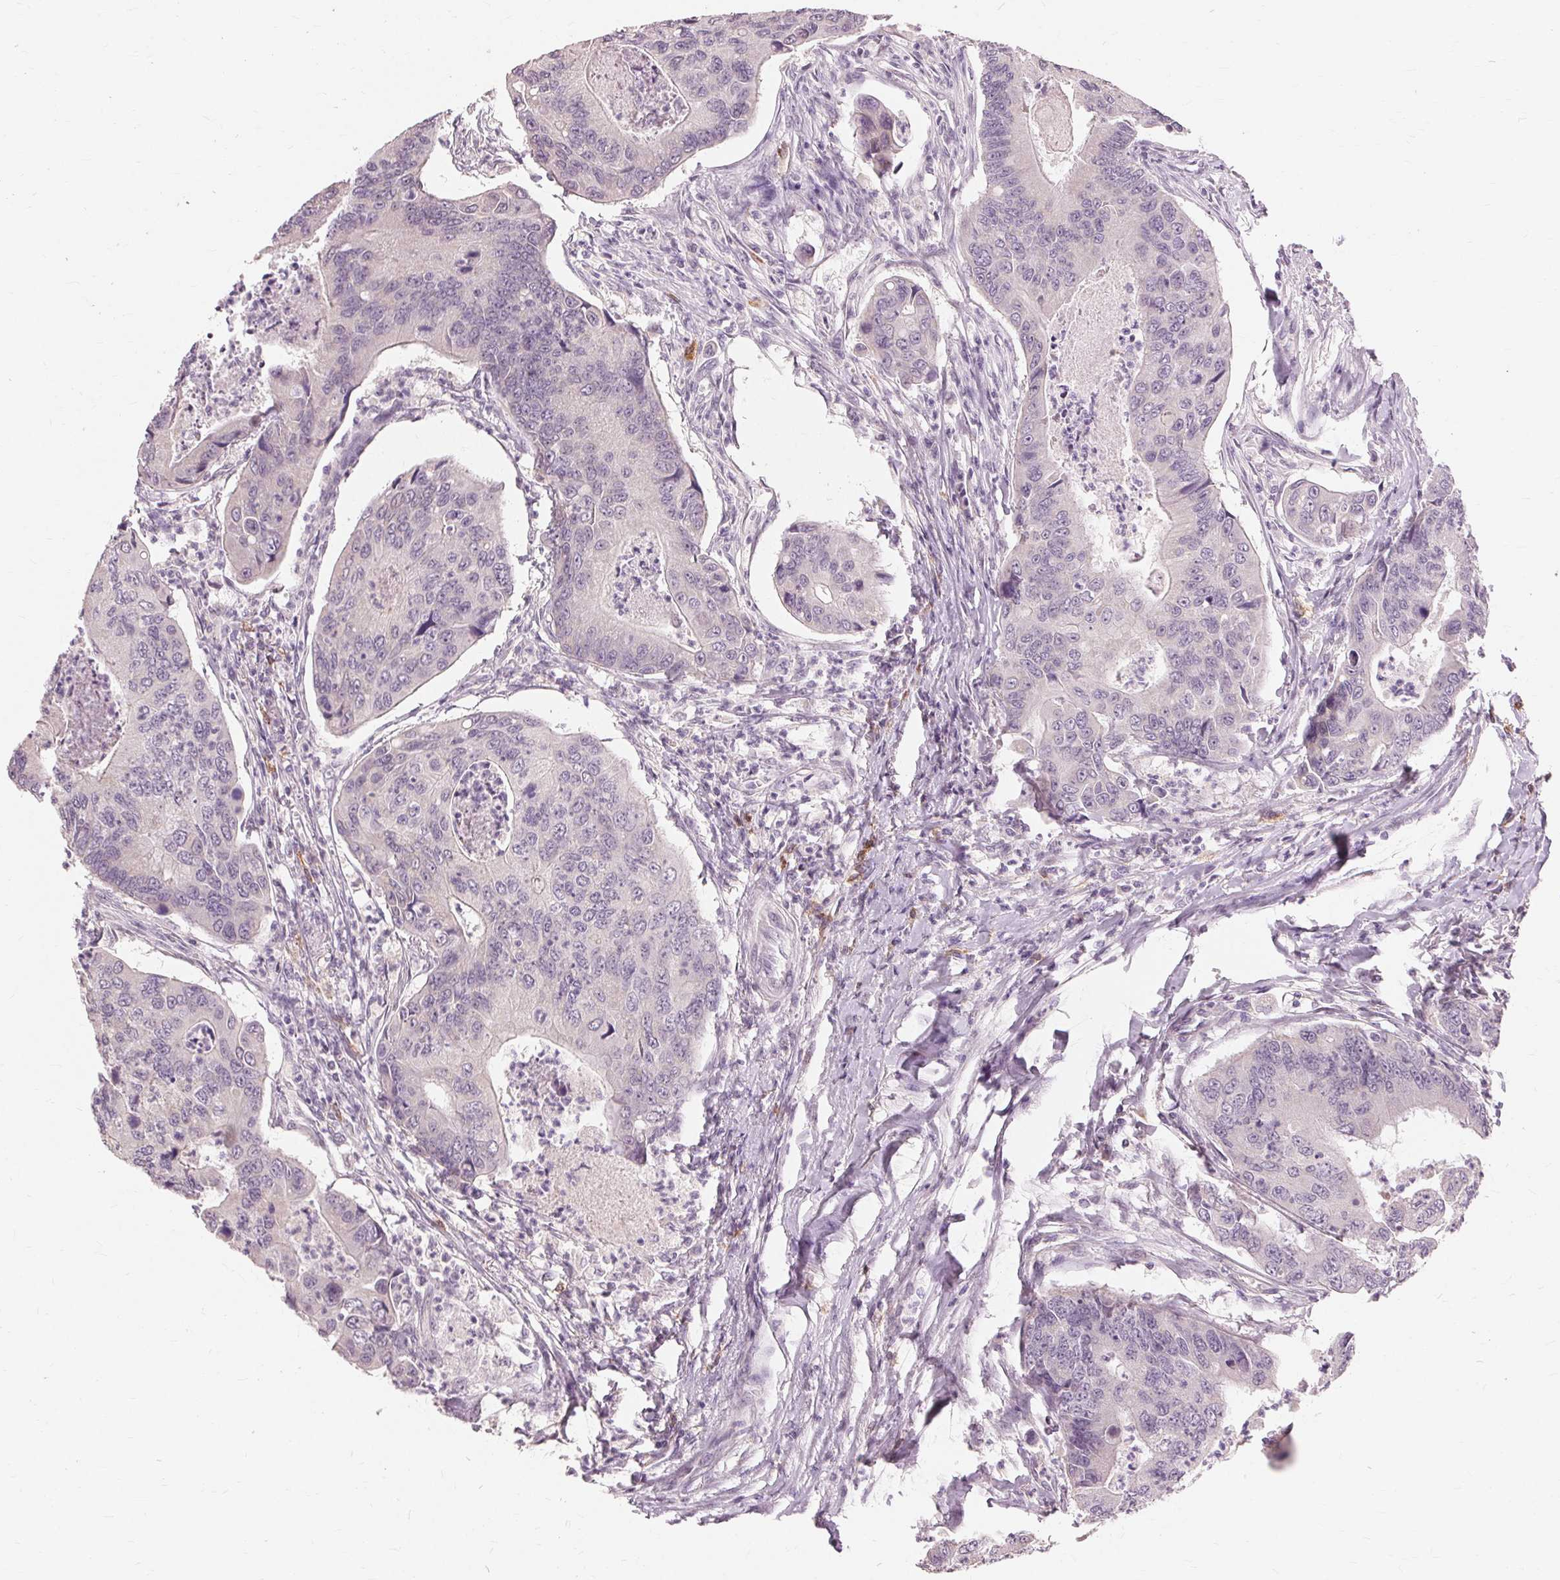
{"staining": {"intensity": "negative", "quantity": "none", "location": "none"}, "tissue": "colorectal cancer", "cell_type": "Tumor cells", "image_type": "cancer", "snomed": [{"axis": "morphology", "description": "Adenocarcinoma, NOS"}, {"axis": "topography", "description": "Colon"}], "caption": "An image of colorectal adenocarcinoma stained for a protein displays no brown staining in tumor cells.", "gene": "SIGLEC6", "patient": {"sex": "female", "age": 67}}